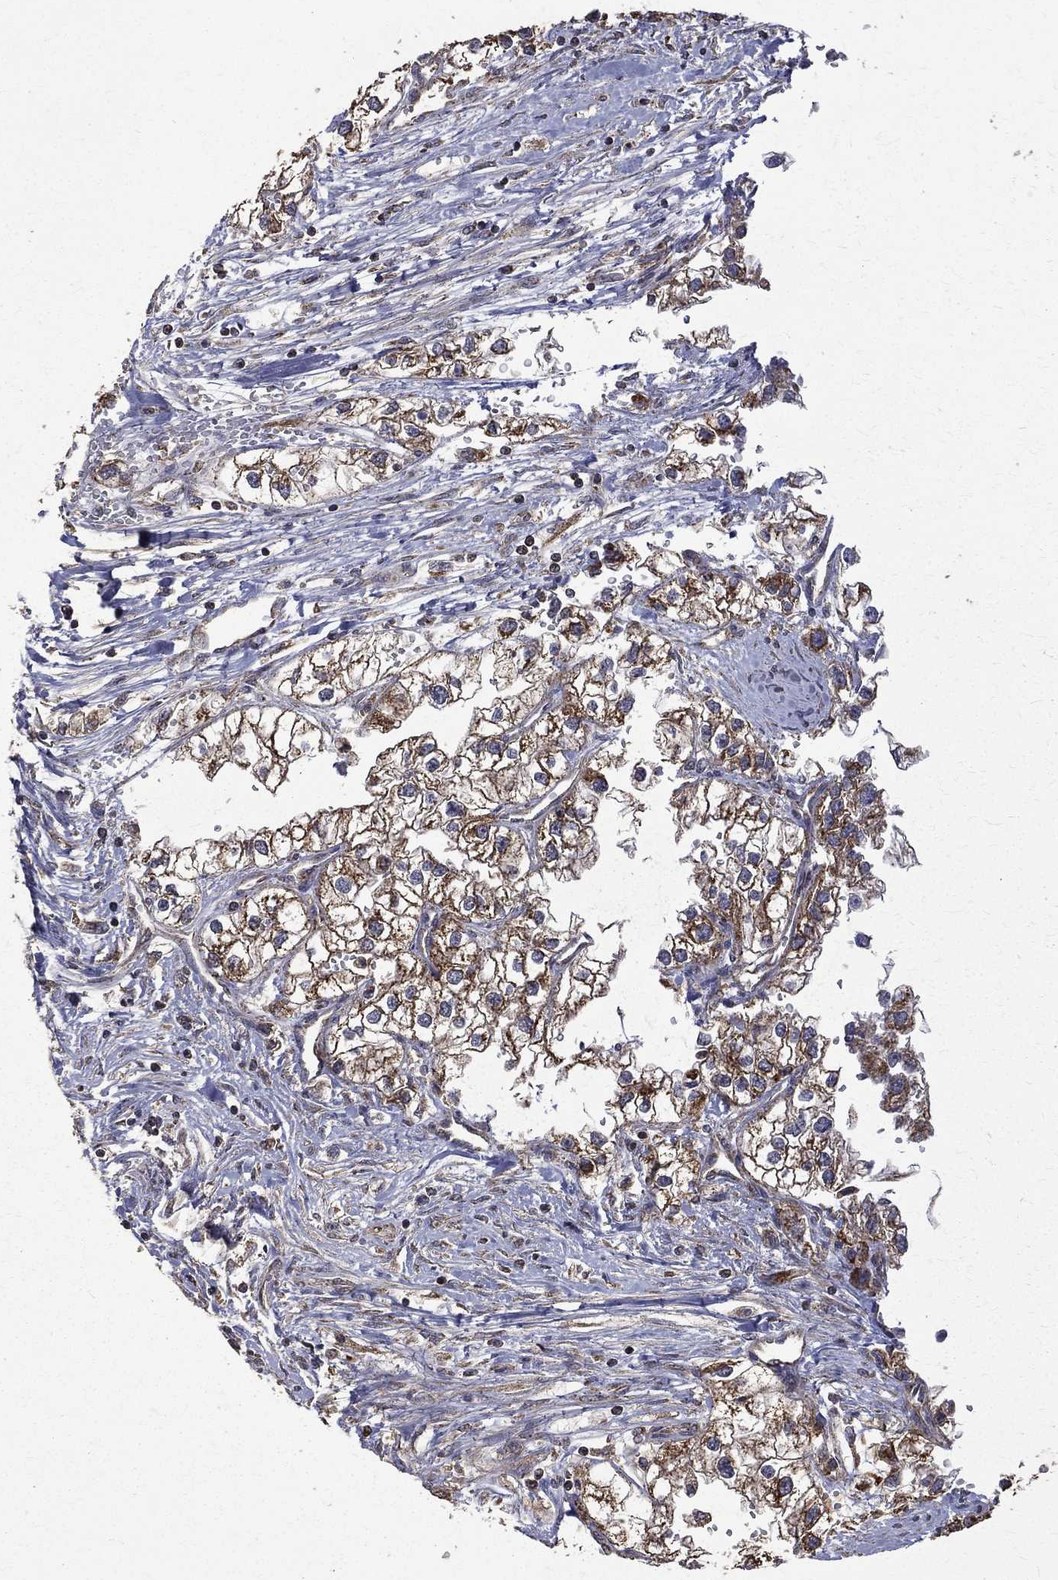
{"staining": {"intensity": "strong", "quantity": ">75%", "location": "cytoplasmic/membranous"}, "tissue": "renal cancer", "cell_type": "Tumor cells", "image_type": "cancer", "snomed": [{"axis": "morphology", "description": "Adenocarcinoma, NOS"}, {"axis": "topography", "description": "Kidney"}], "caption": "Immunohistochemistry (DAB) staining of human adenocarcinoma (renal) shows strong cytoplasmic/membranous protein staining in about >75% of tumor cells.", "gene": "RPGR", "patient": {"sex": "male", "age": 59}}